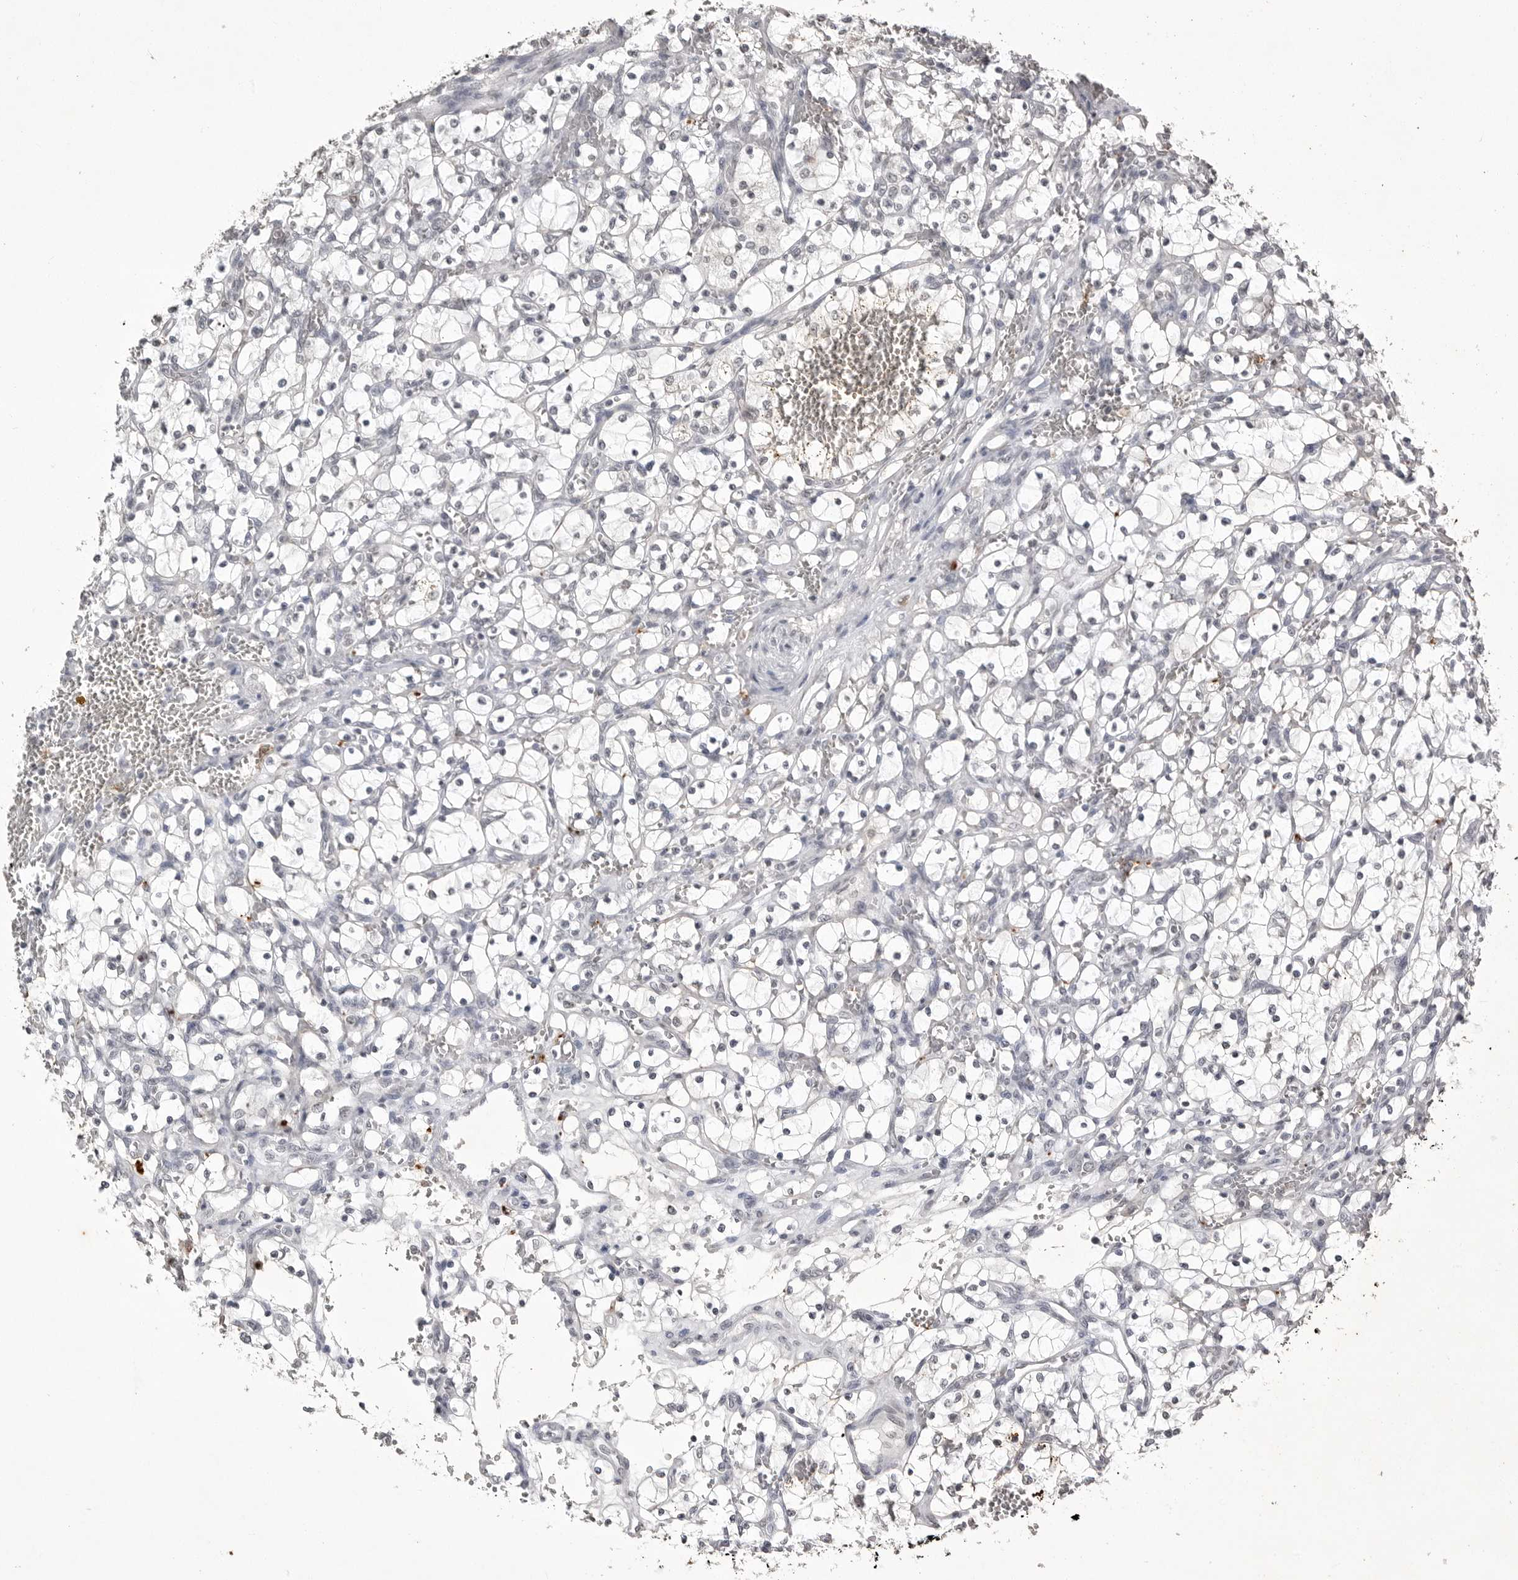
{"staining": {"intensity": "negative", "quantity": "none", "location": "none"}, "tissue": "renal cancer", "cell_type": "Tumor cells", "image_type": "cancer", "snomed": [{"axis": "morphology", "description": "Adenocarcinoma, NOS"}, {"axis": "topography", "description": "Kidney"}], "caption": "Tumor cells show no significant protein positivity in renal adenocarcinoma.", "gene": "RRM1", "patient": {"sex": "female", "age": 69}}